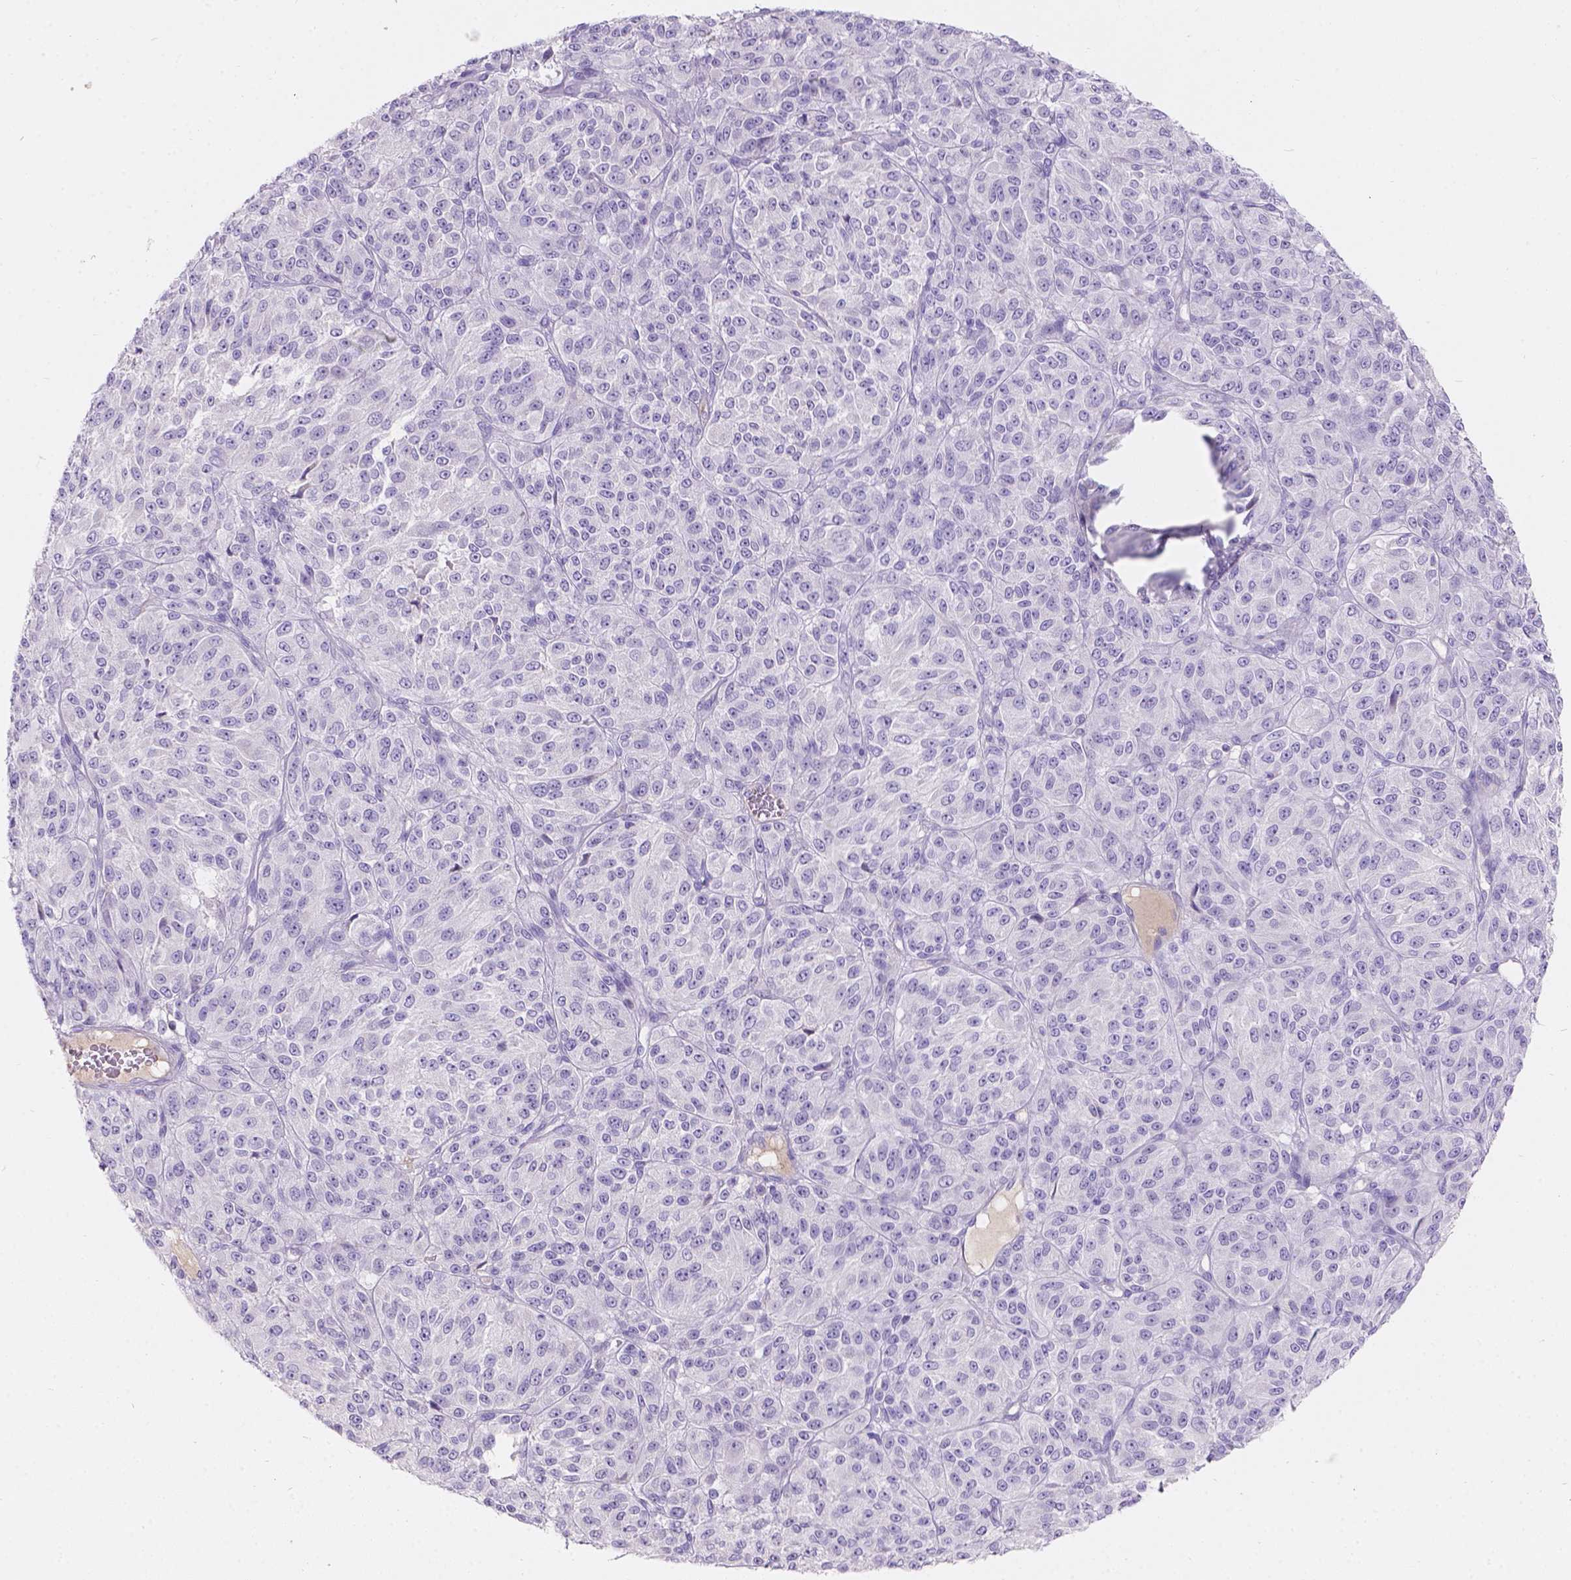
{"staining": {"intensity": "negative", "quantity": "none", "location": "none"}, "tissue": "melanoma", "cell_type": "Tumor cells", "image_type": "cancer", "snomed": [{"axis": "morphology", "description": "Malignant melanoma, Metastatic site"}, {"axis": "topography", "description": "Brain"}], "caption": "Tumor cells are negative for protein expression in human melanoma.", "gene": "GAL3ST2", "patient": {"sex": "female", "age": 56}}